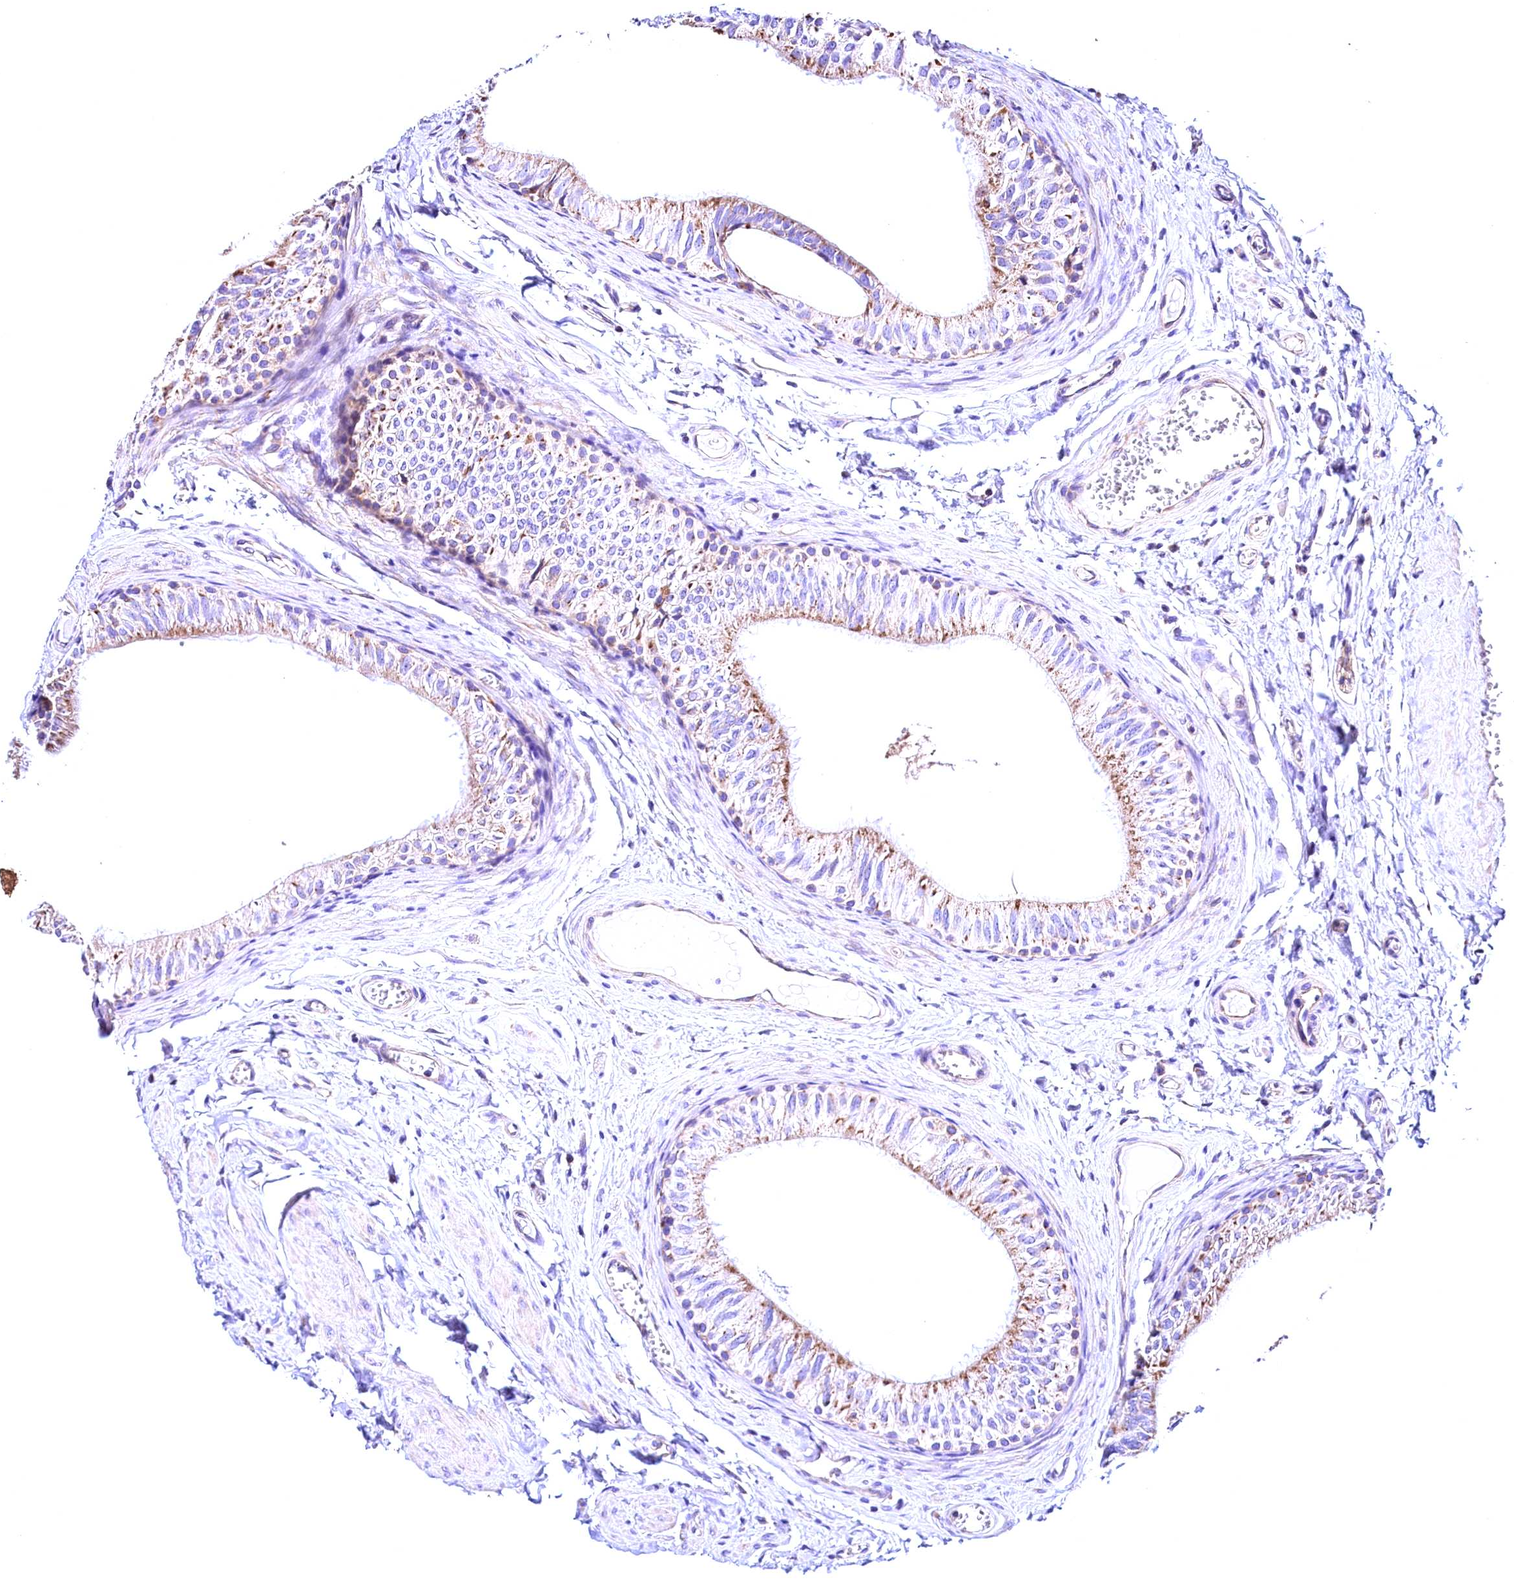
{"staining": {"intensity": "moderate", "quantity": "<25%", "location": "cytoplasmic/membranous"}, "tissue": "epididymis", "cell_type": "Glandular cells", "image_type": "normal", "snomed": [{"axis": "morphology", "description": "Normal tissue, NOS"}, {"axis": "topography", "description": "Epididymis"}], "caption": "This photomicrograph exhibits immunohistochemistry (IHC) staining of benign human epididymis, with low moderate cytoplasmic/membranous positivity in about <25% of glandular cells.", "gene": "ACAA2", "patient": {"sex": "male", "age": 42}}